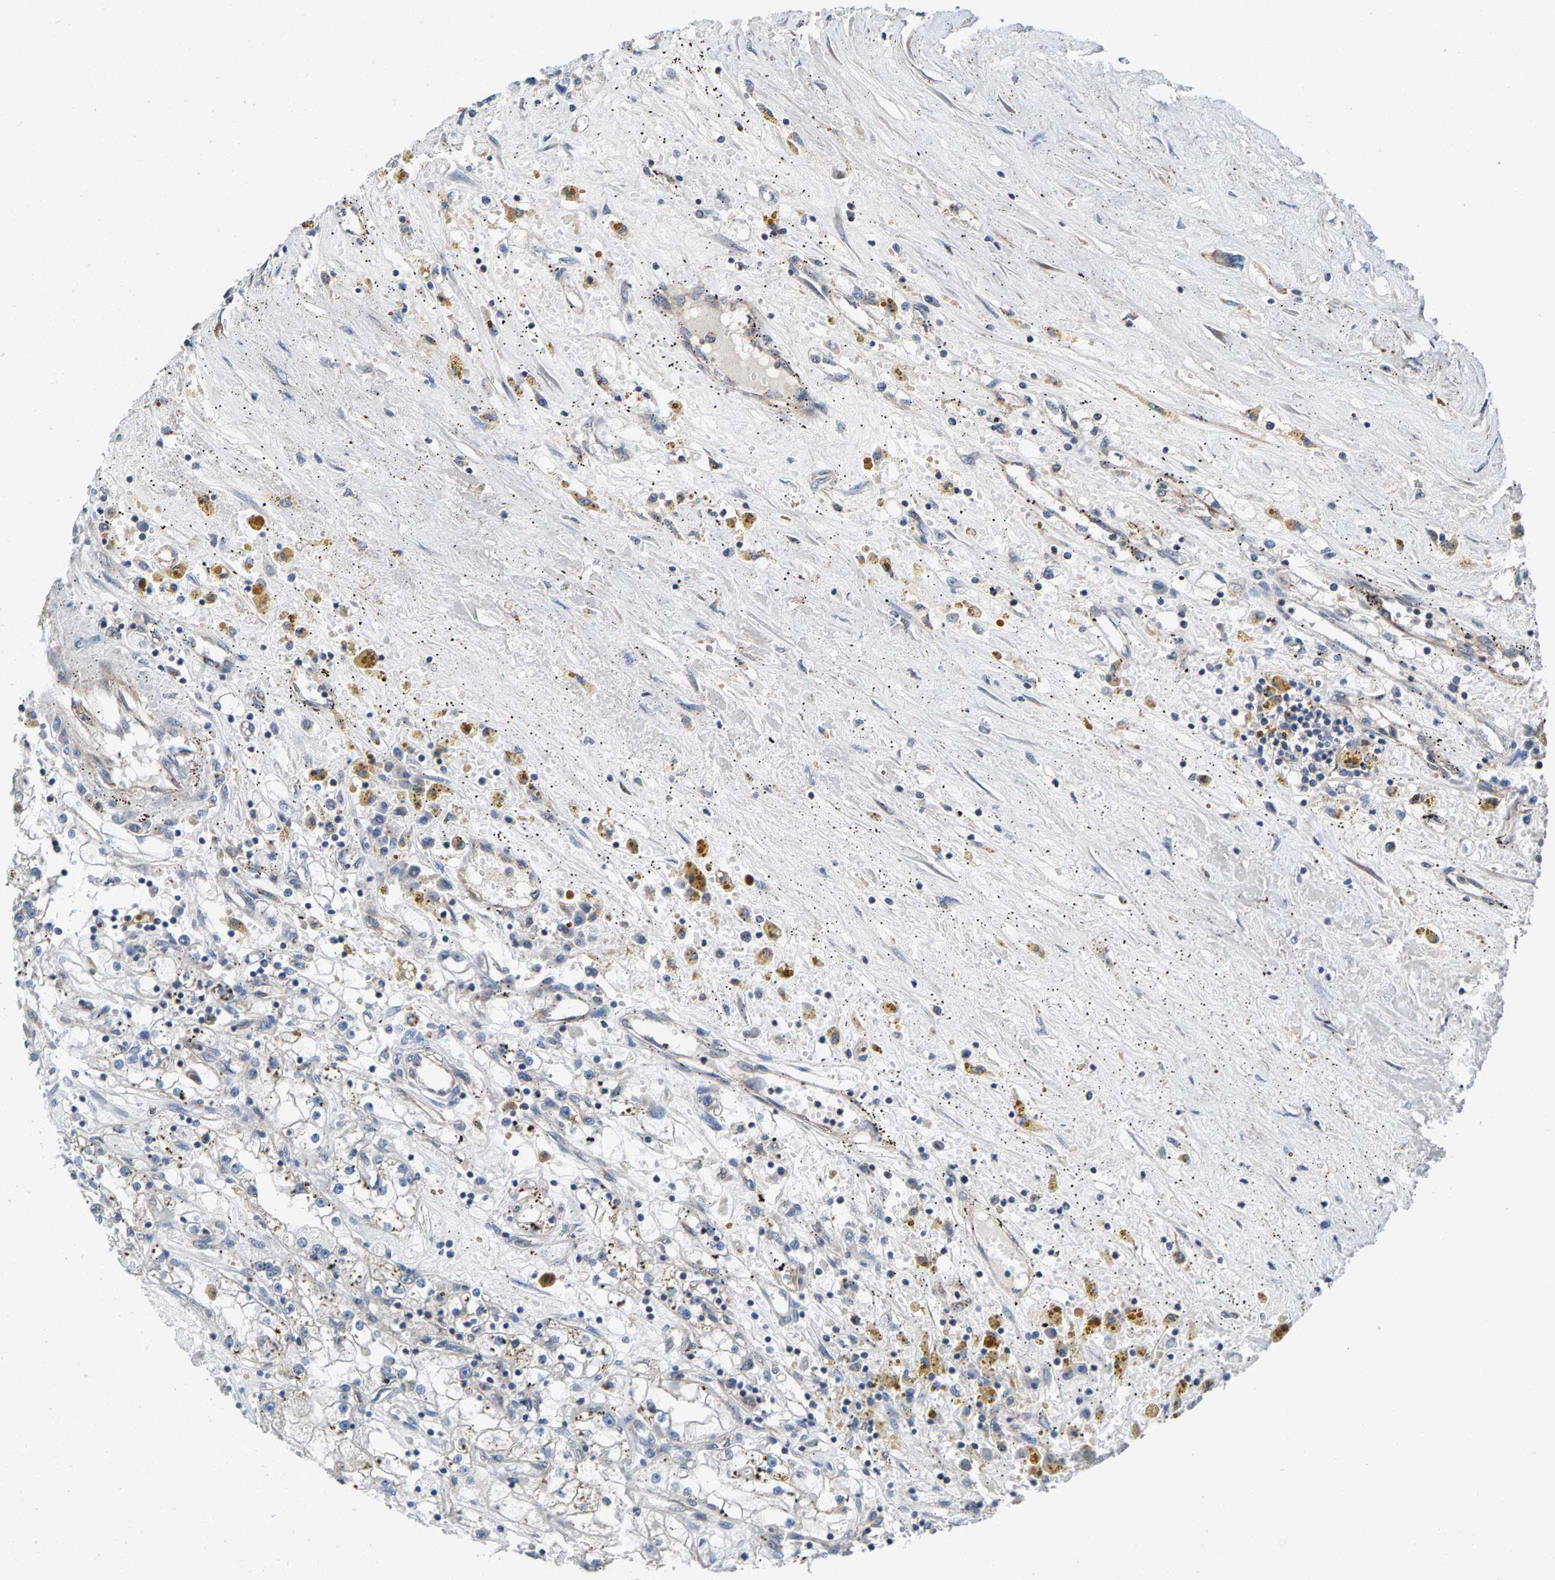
{"staining": {"intensity": "negative", "quantity": "none", "location": "none"}, "tissue": "renal cancer", "cell_type": "Tumor cells", "image_type": "cancer", "snomed": [{"axis": "morphology", "description": "Adenocarcinoma, NOS"}, {"axis": "topography", "description": "Kidney"}], "caption": "The micrograph reveals no staining of tumor cells in renal cancer (adenocarcinoma).", "gene": "MRM1", "patient": {"sex": "male", "age": 56}}